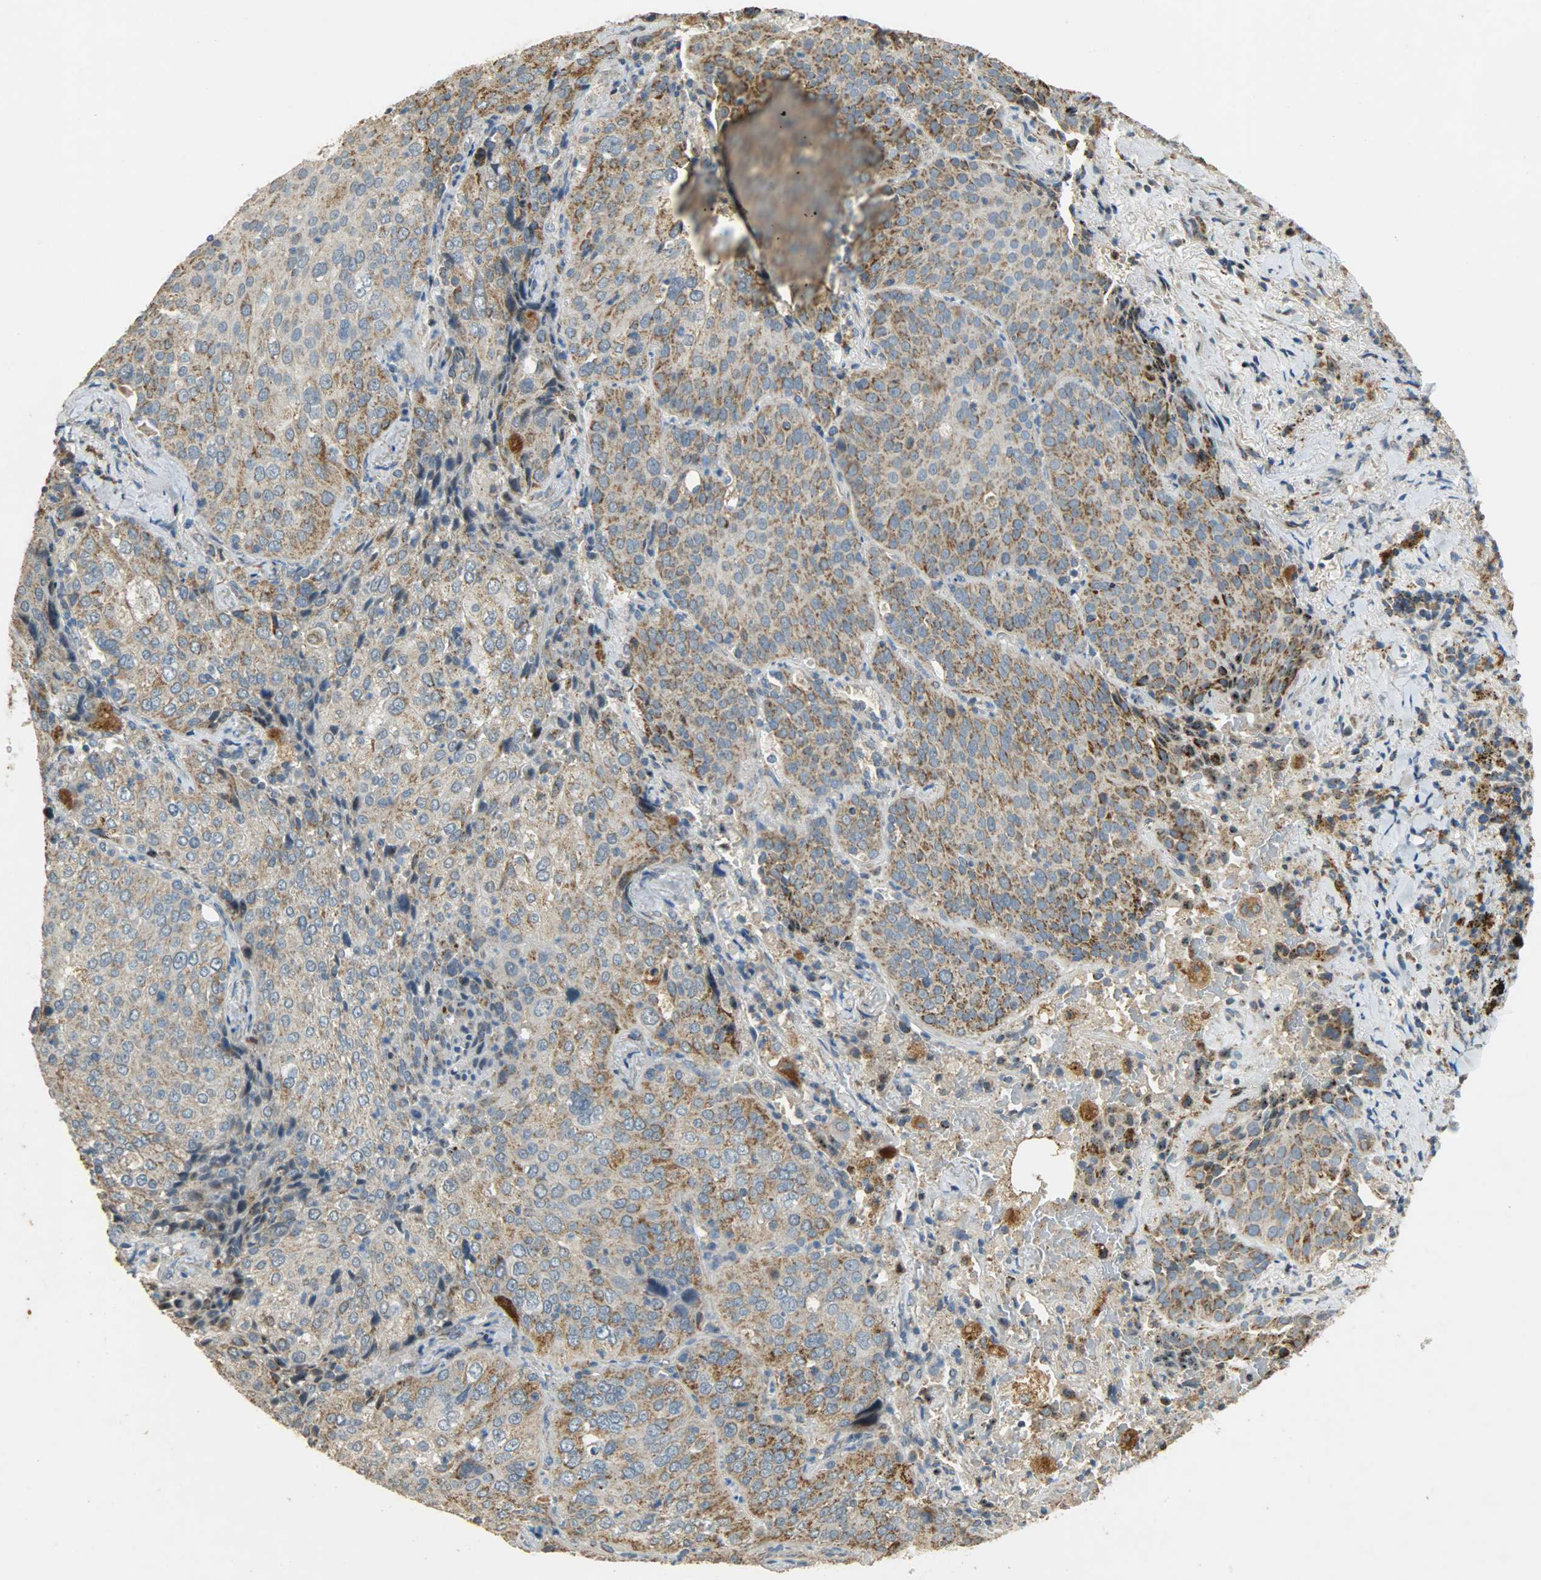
{"staining": {"intensity": "moderate", "quantity": ">75%", "location": "cytoplasmic/membranous"}, "tissue": "lung cancer", "cell_type": "Tumor cells", "image_type": "cancer", "snomed": [{"axis": "morphology", "description": "Squamous cell carcinoma, NOS"}, {"axis": "topography", "description": "Lung"}], "caption": "High-power microscopy captured an immunohistochemistry (IHC) image of lung cancer (squamous cell carcinoma), revealing moderate cytoplasmic/membranous staining in about >75% of tumor cells.", "gene": "HDHD5", "patient": {"sex": "male", "age": 54}}